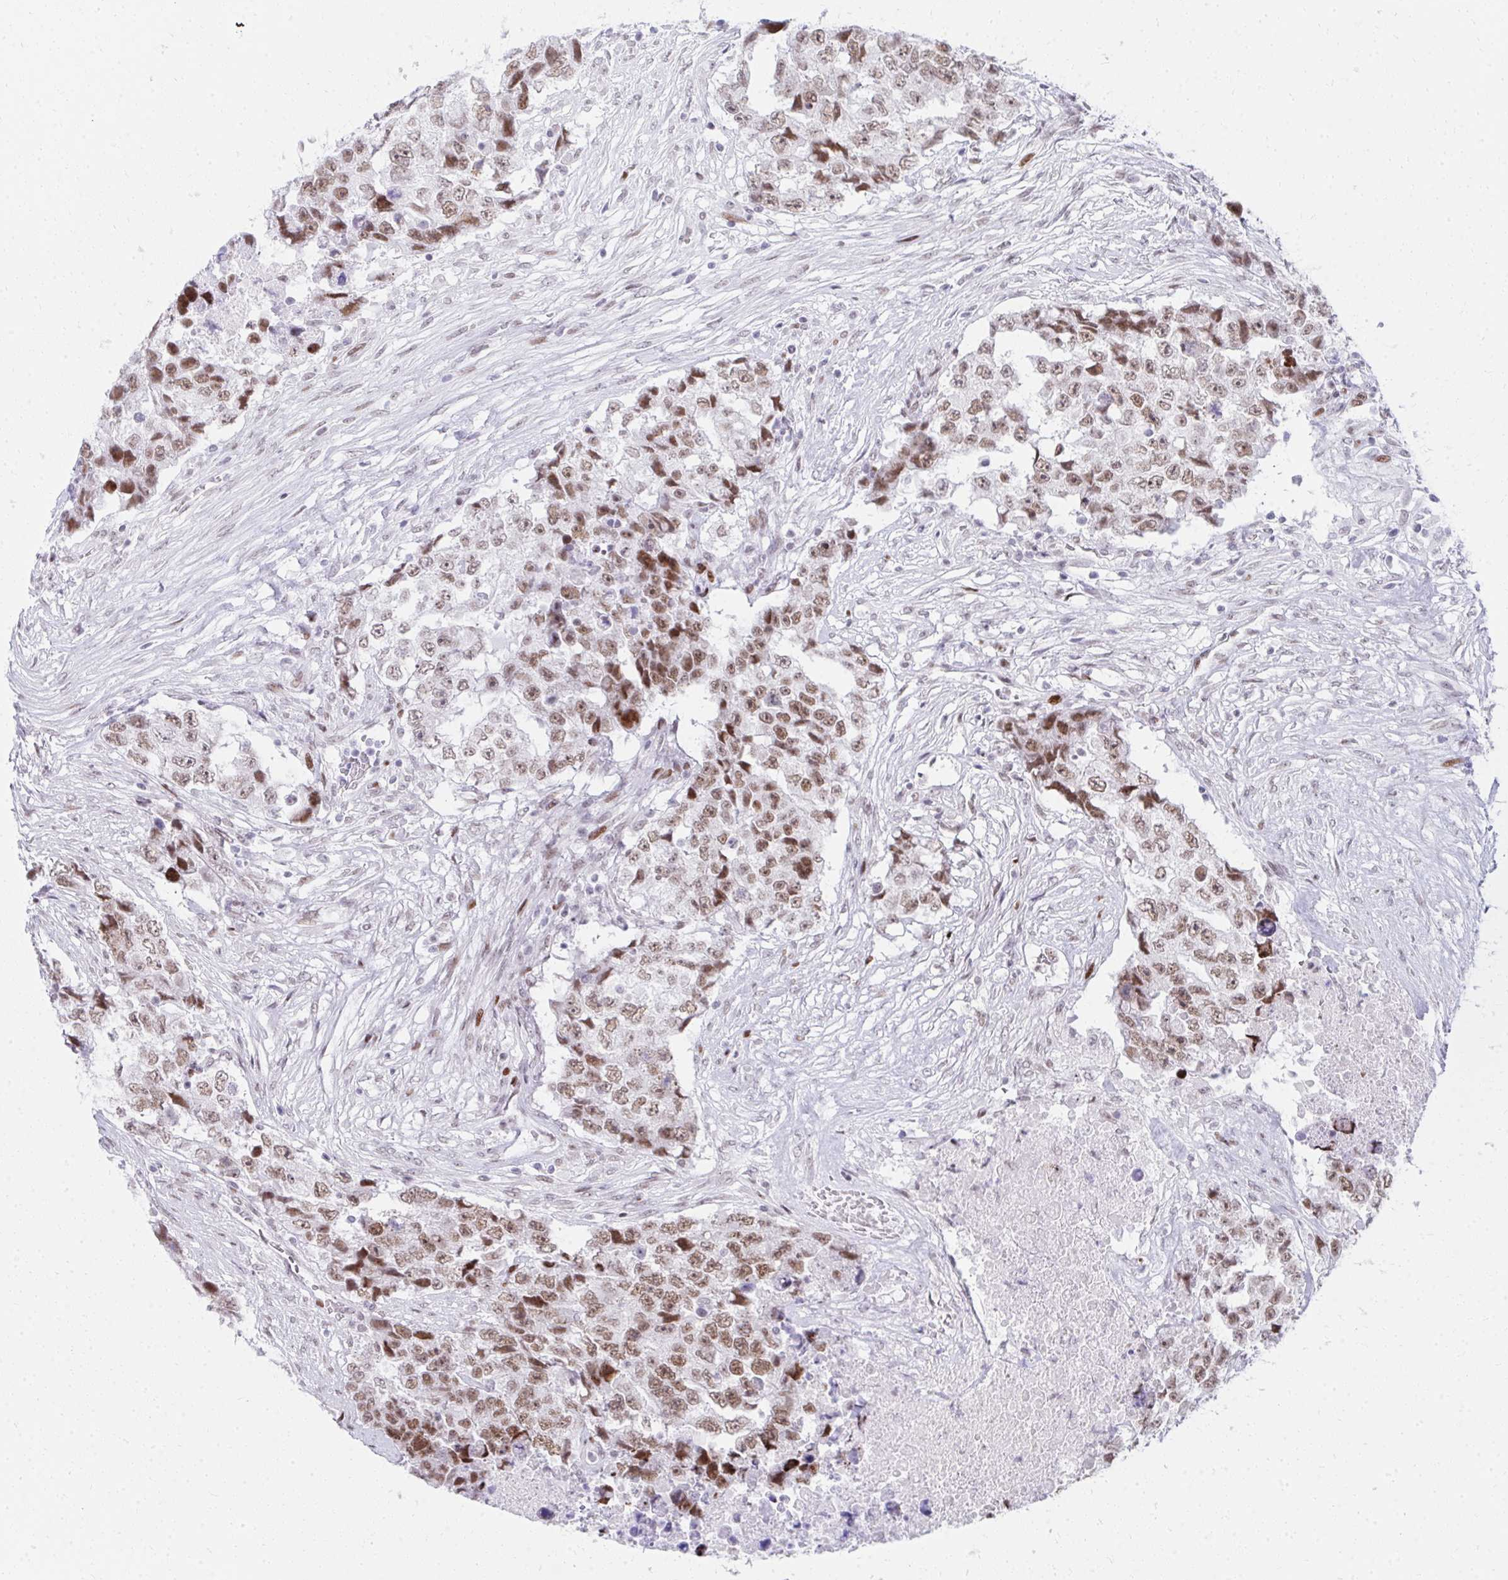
{"staining": {"intensity": "moderate", "quantity": ">75%", "location": "nuclear"}, "tissue": "testis cancer", "cell_type": "Tumor cells", "image_type": "cancer", "snomed": [{"axis": "morphology", "description": "Carcinoma, Embryonal, NOS"}, {"axis": "topography", "description": "Testis"}], "caption": "A medium amount of moderate nuclear expression is appreciated in approximately >75% of tumor cells in testis cancer tissue.", "gene": "GLDN", "patient": {"sex": "male", "age": 24}}